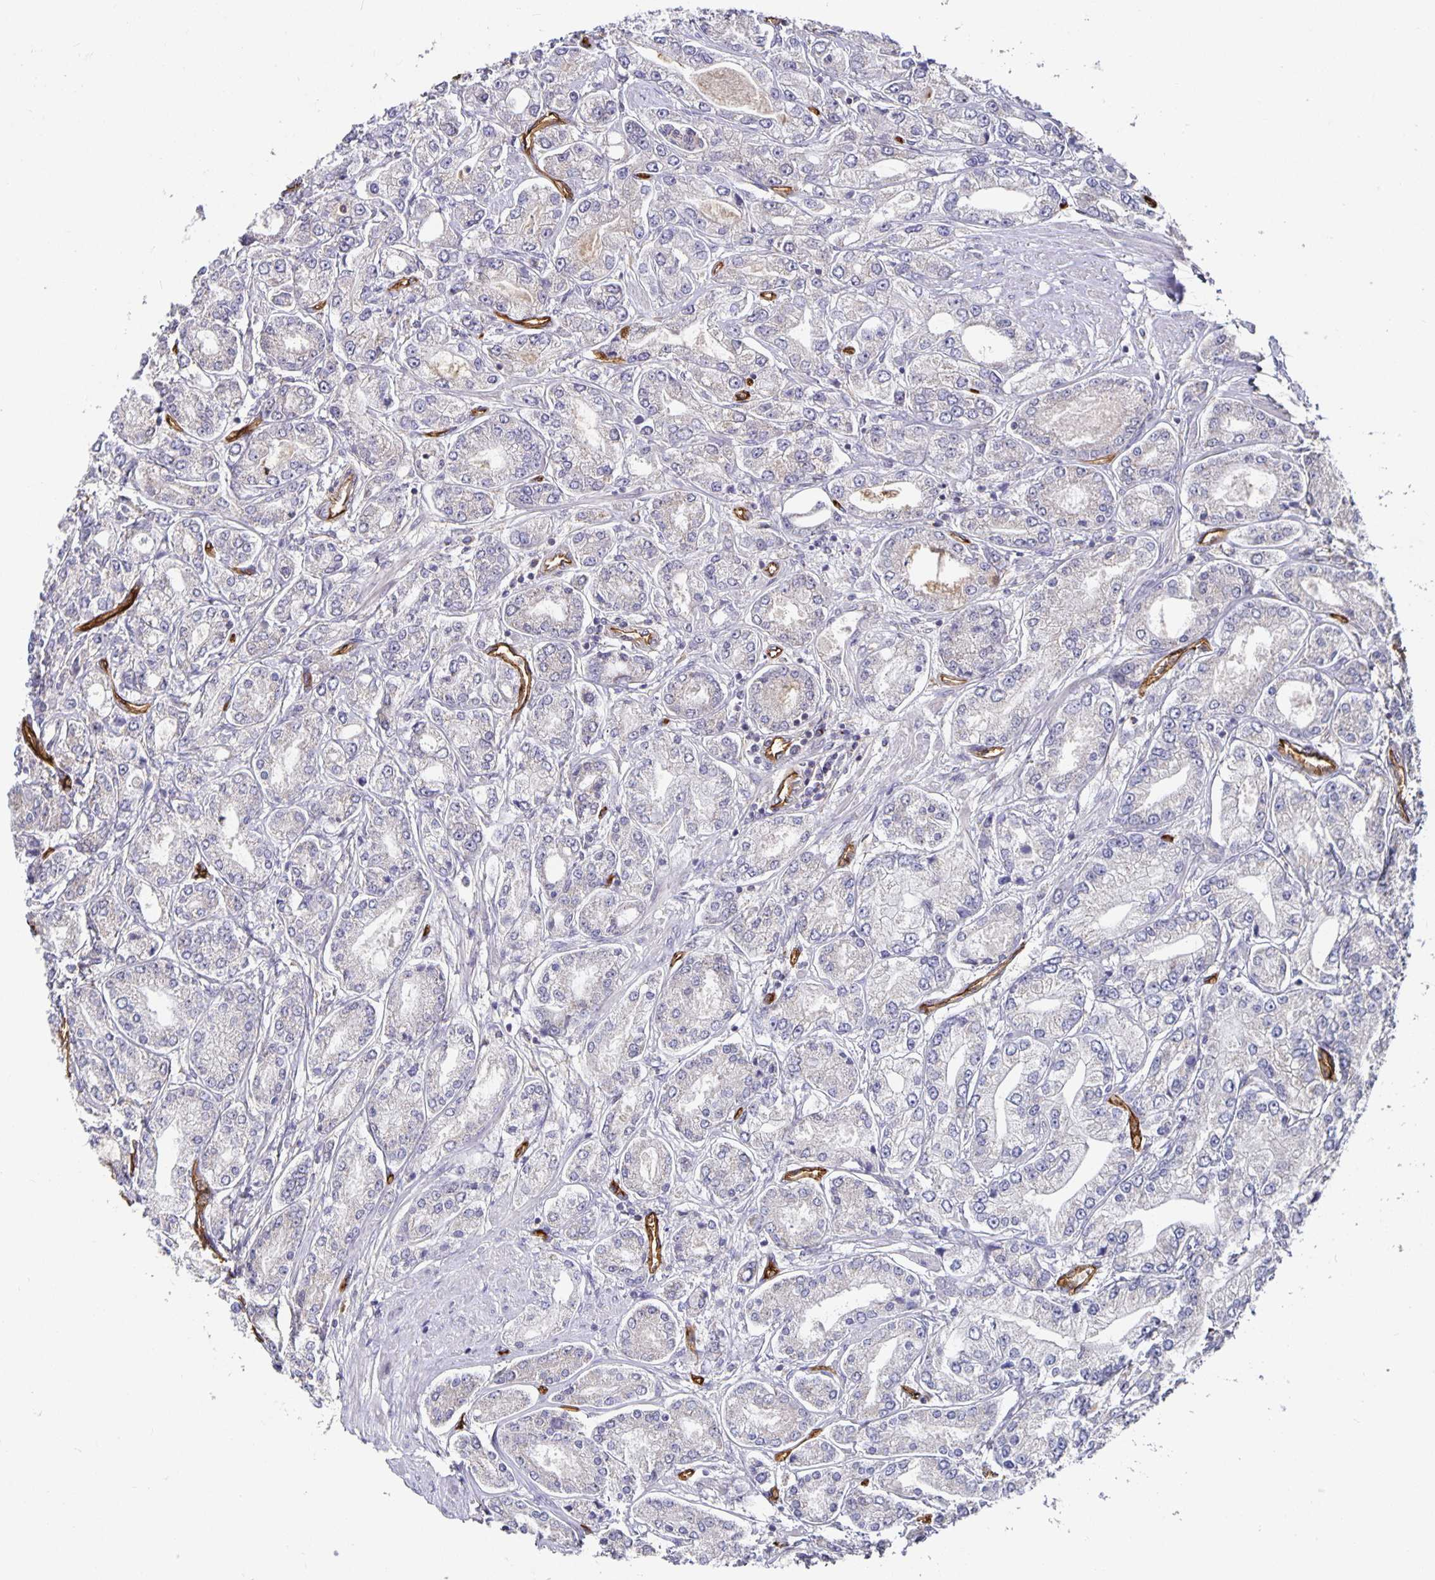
{"staining": {"intensity": "weak", "quantity": "<25%", "location": "cytoplasmic/membranous"}, "tissue": "prostate cancer", "cell_type": "Tumor cells", "image_type": "cancer", "snomed": [{"axis": "morphology", "description": "Adenocarcinoma, High grade"}, {"axis": "topography", "description": "Prostate"}], "caption": "This is an immunohistochemistry (IHC) photomicrograph of human prostate adenocarcinoma (high-grade). There is no positivity in tumor cells.", "gene": "PODXL", "patient": {"sex": "male", "age": 66}}